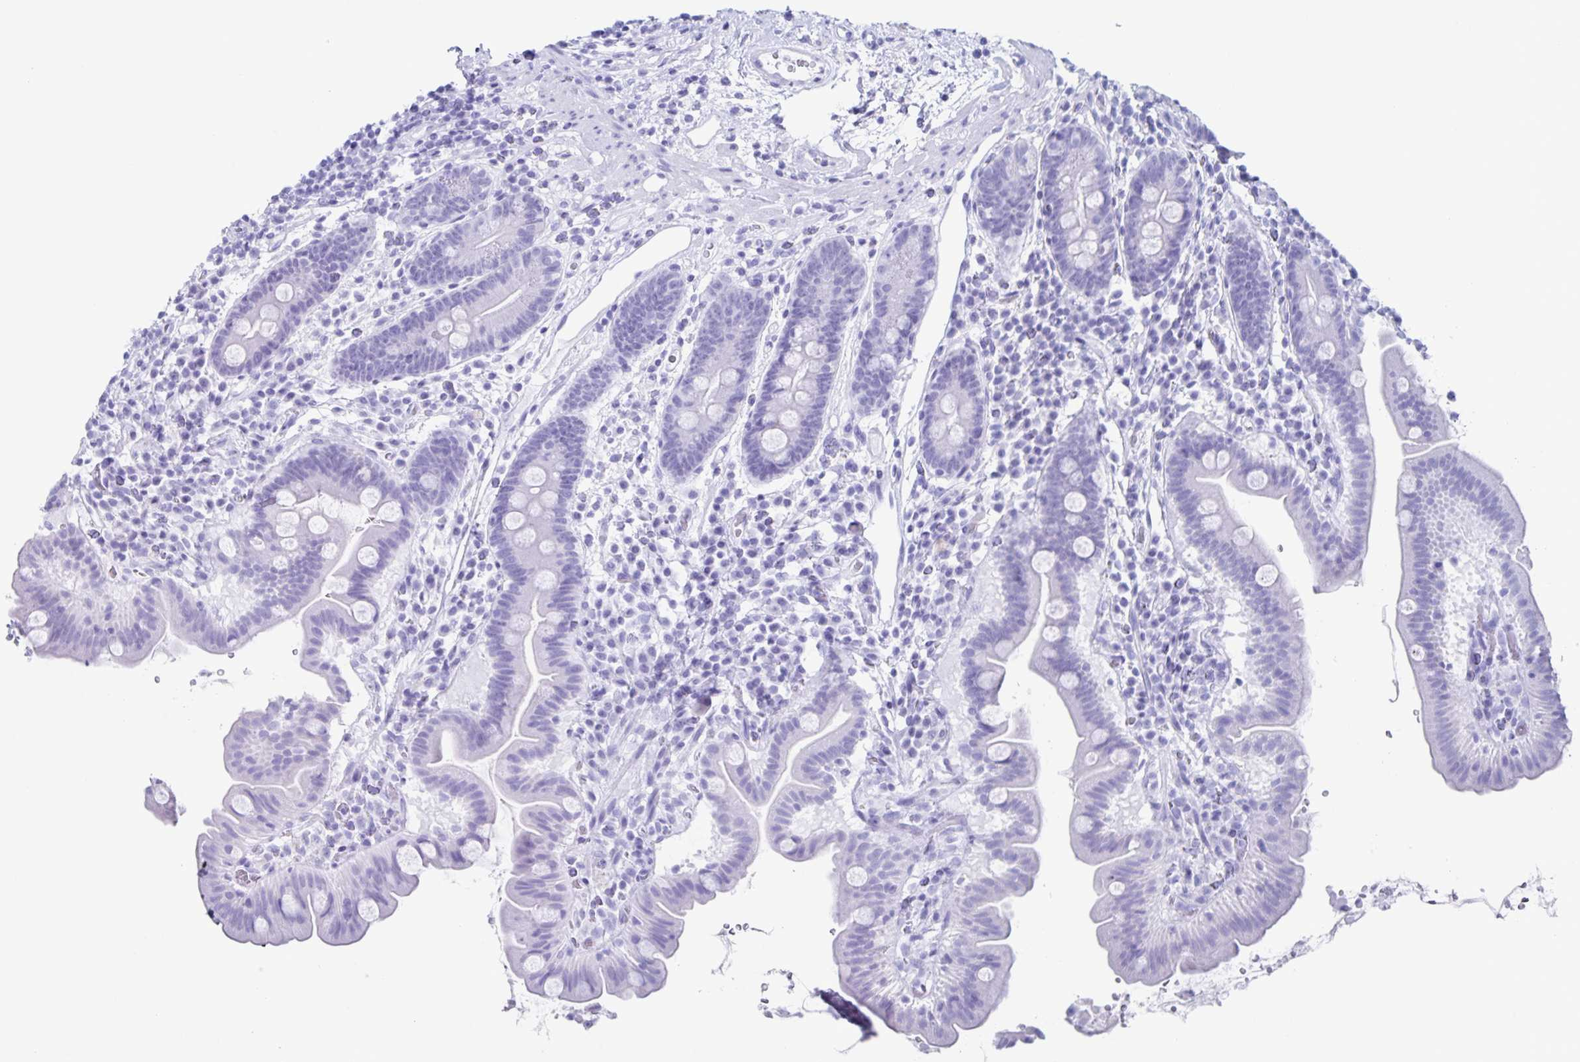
{"staining": {"intensity": "negative", "quantity": "none", "location": "none"}, "tissue": "small intestine", "cell_type": "Glandular cells", "image_type": "normal", "snomed": [{"axis": "morphology", "description": "Normal tissue, NOS"}, {"axis": "topography", "description": "Small intestine"}], "caption": "Image shows no significant protein staining in glandular cells of benign small intestine.", "gene": "C12orf56", "patient": {"sex": "male", "age": 26}}